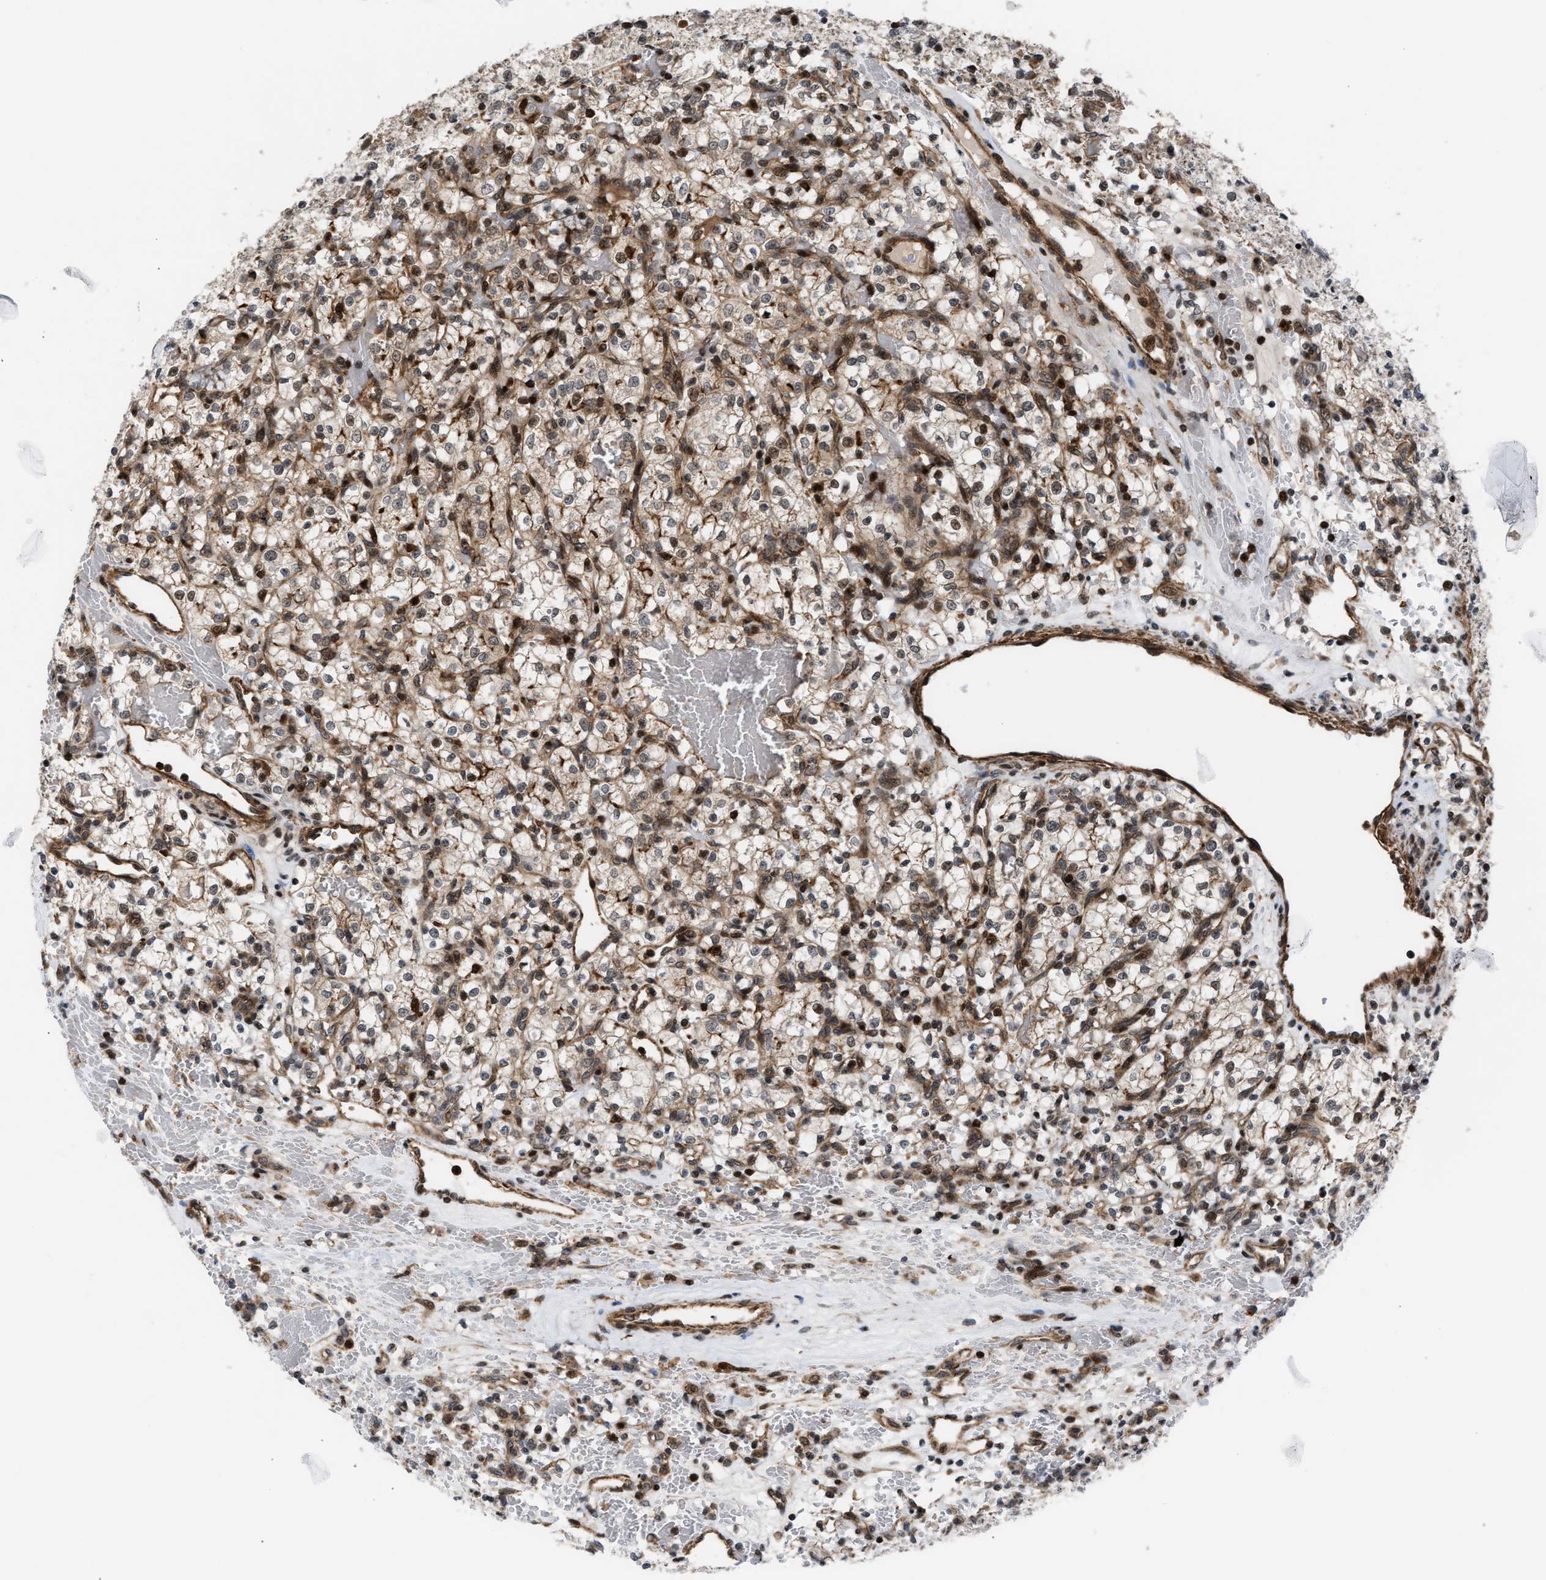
{"staining": {"intensity": "moderate", "quantity": "<25%", "location": "nuclear"}, "tissue": "renal cancer", "cell_type": "Tumor cells", "image_type": "cancer", "snomed": [{"axis": "morphology", "description": "Adenocarcinoma, NOS"}, {"axis": "topography", "description": "Kidney"}], "caption": "Immunohistochemical staining of adenocarcinoma (renal) exhibits low levels of moderate nuclear protein positivity in about <25% of tumor cells.", "gene": "STAU2", "patient": {"sex": "female", "age": 60}}